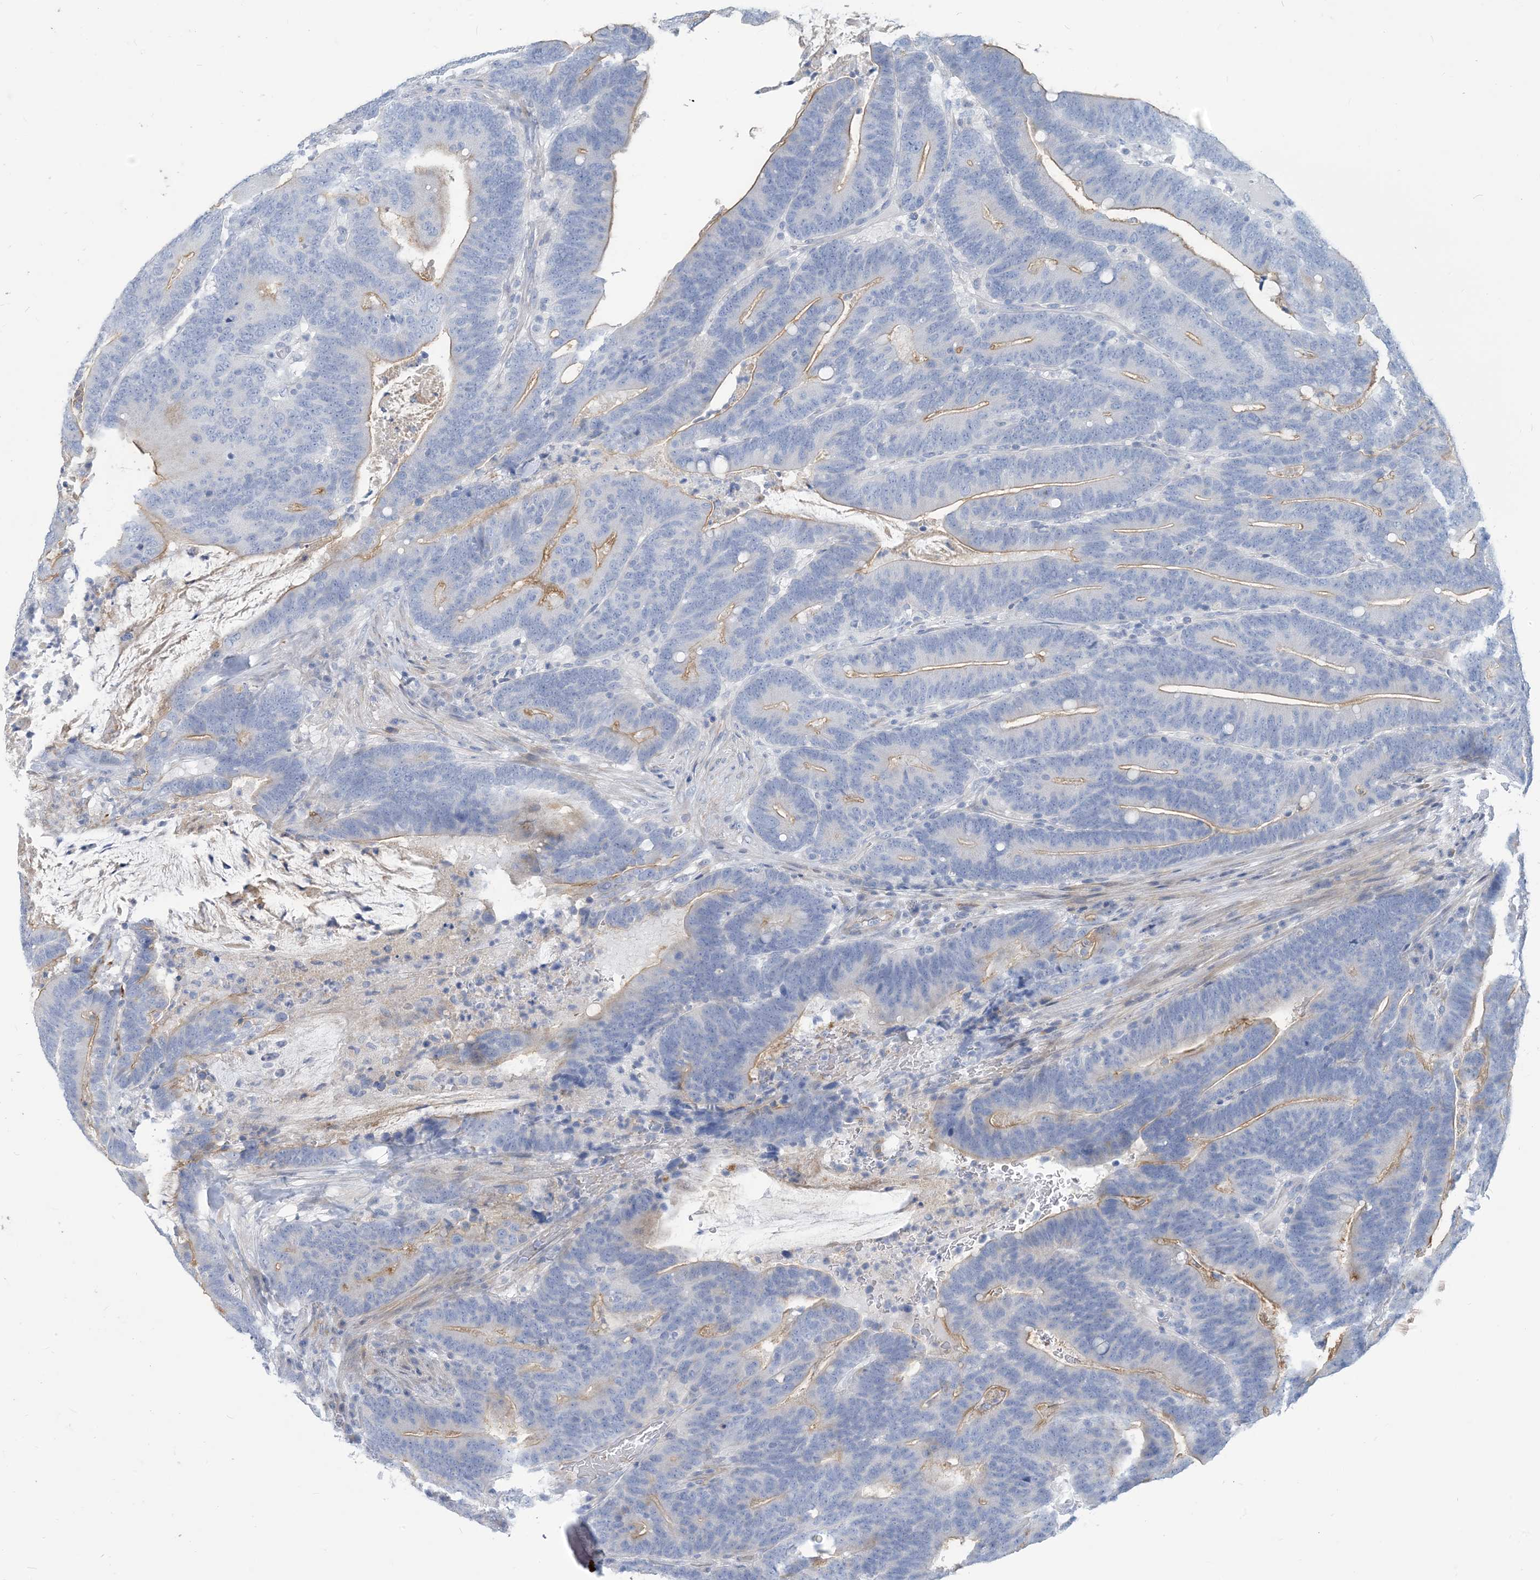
{"staining": {"intensity": "moderate", "quantity": "<25%", "location": "cytoplasmic/membranous"}, "tissue": "colorectal cancer", "cell_type": "Tumor cells", "image_type": "cancer", "snomed": [{"axis": "morphology", "description": "Adenocarcinoma, NOS"}, {"axis": "topography", "description": "Colon"}], "caption": "Immunohistochemistry (IHC) photomicrograph of neoplastic tissue: human colorectal adenocarcinoma stained using immunohistochemistry displays low levels of moderate protein expression localized specifically in the cytoplasmic/membranous of tumor cells, appearing as a cytoplasmic/membranous brown color.", "gene": "MOXD1", "patient": {"sex": "female", "age": 66}}